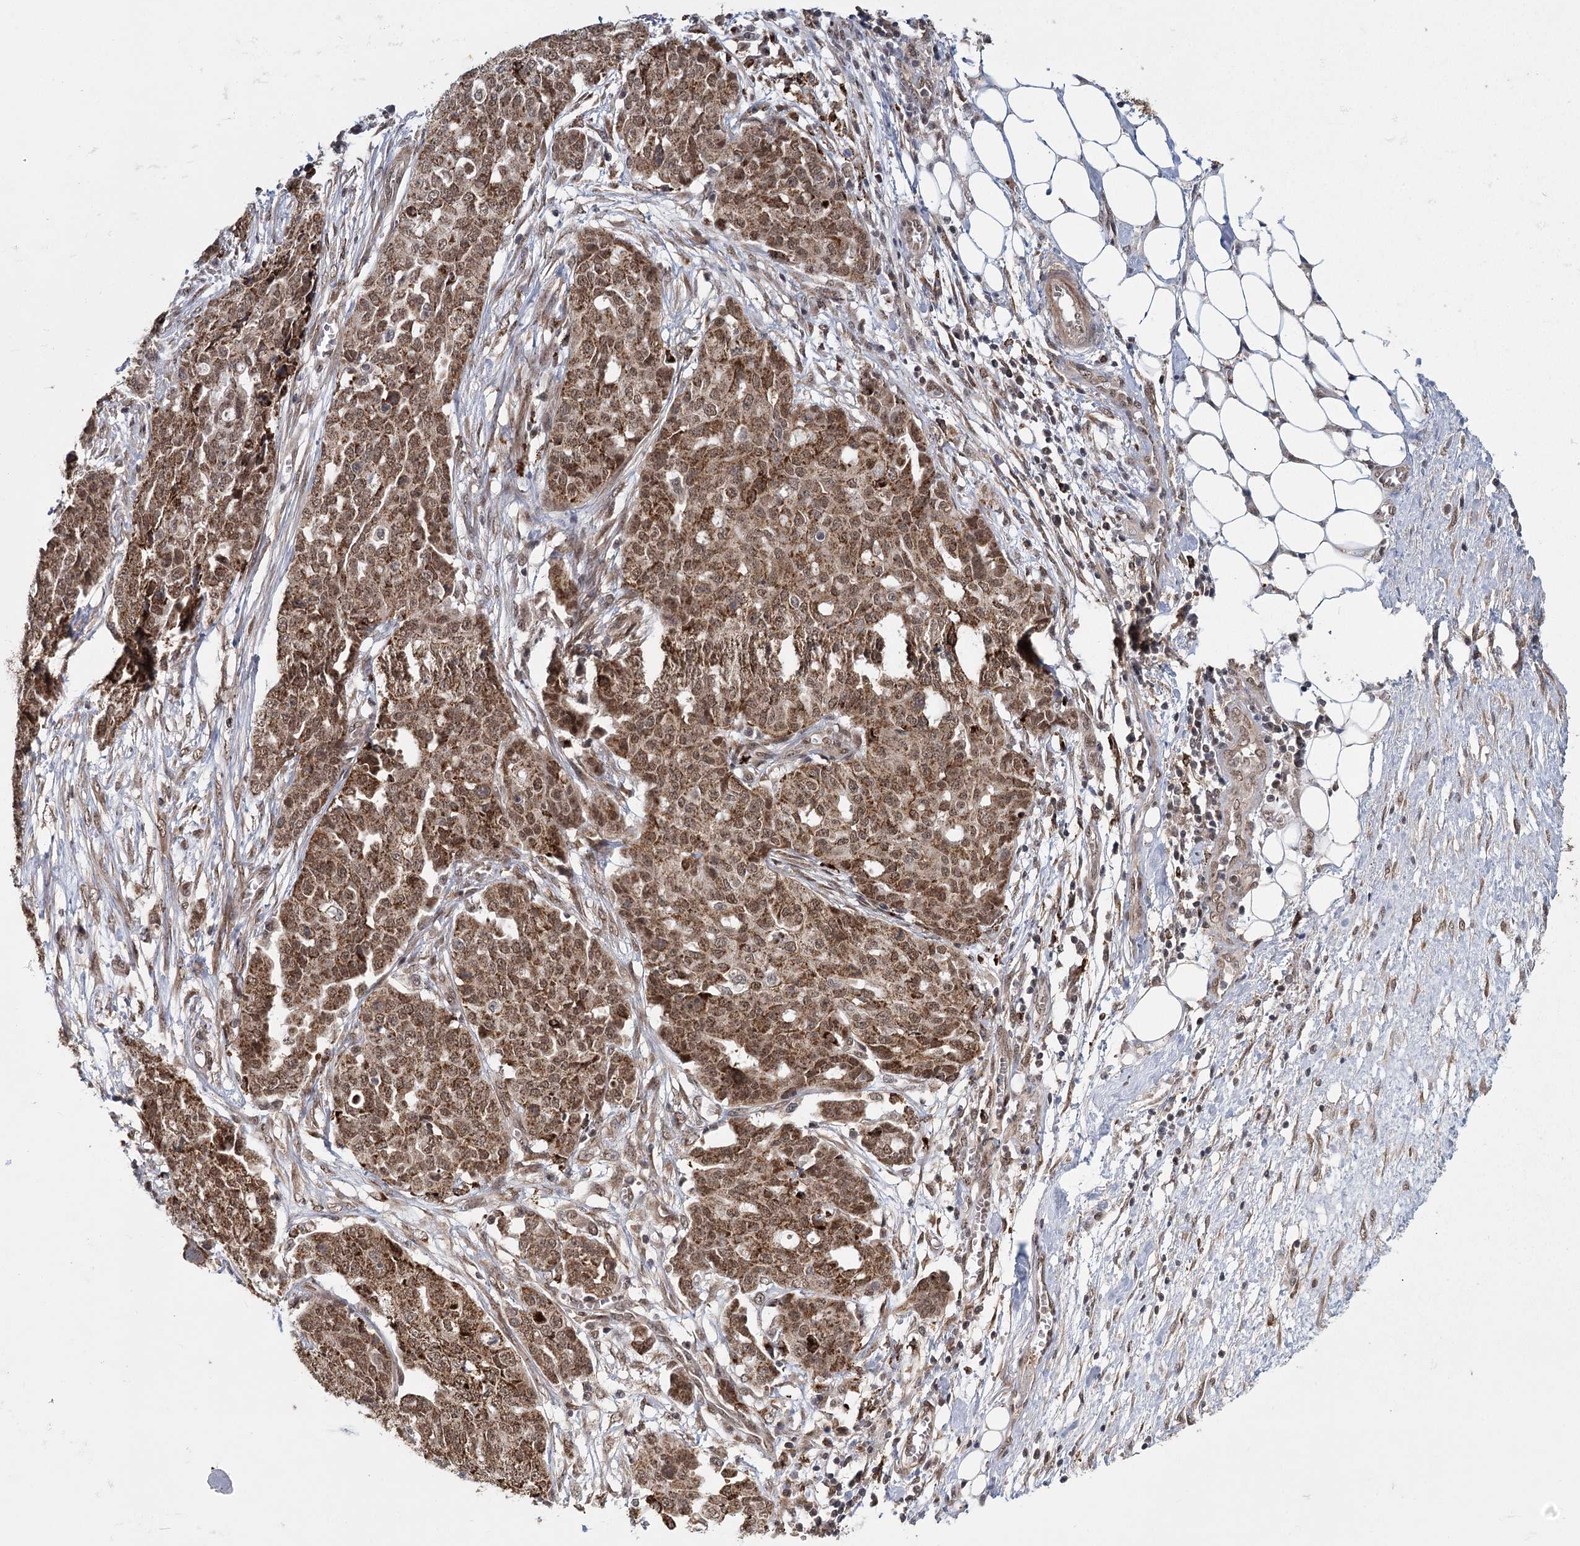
{"staining": {"intensity": "moderate", "quantity": ">75%", "location": "cytoplasmic/membranous,nuclear"}, "tissue": "ovarian cancer", "cell_type": "Tumor cells", "image_type": "cancer", "snomed": [{"axis": "morphology", "description": "Cystadenocarcinoma, serous, NOS"}, {"axis": "topography", "description": "Soft tissue"}, {"axis": "topography", "description": "Ovary"}], "caption": "The immunohistochemical stain labels moderate cytoplasmic/membranous and nuclear staining in tumor cells of ovarian cancer tissue. The staining was performed using DAB to visualize the protein expression in brown, while the nuclei were stained in blue with hematoxylin (Magnification: 20x).", "gene": "ZCCHC24", "patient": {"sex": "female", "age": 57}}